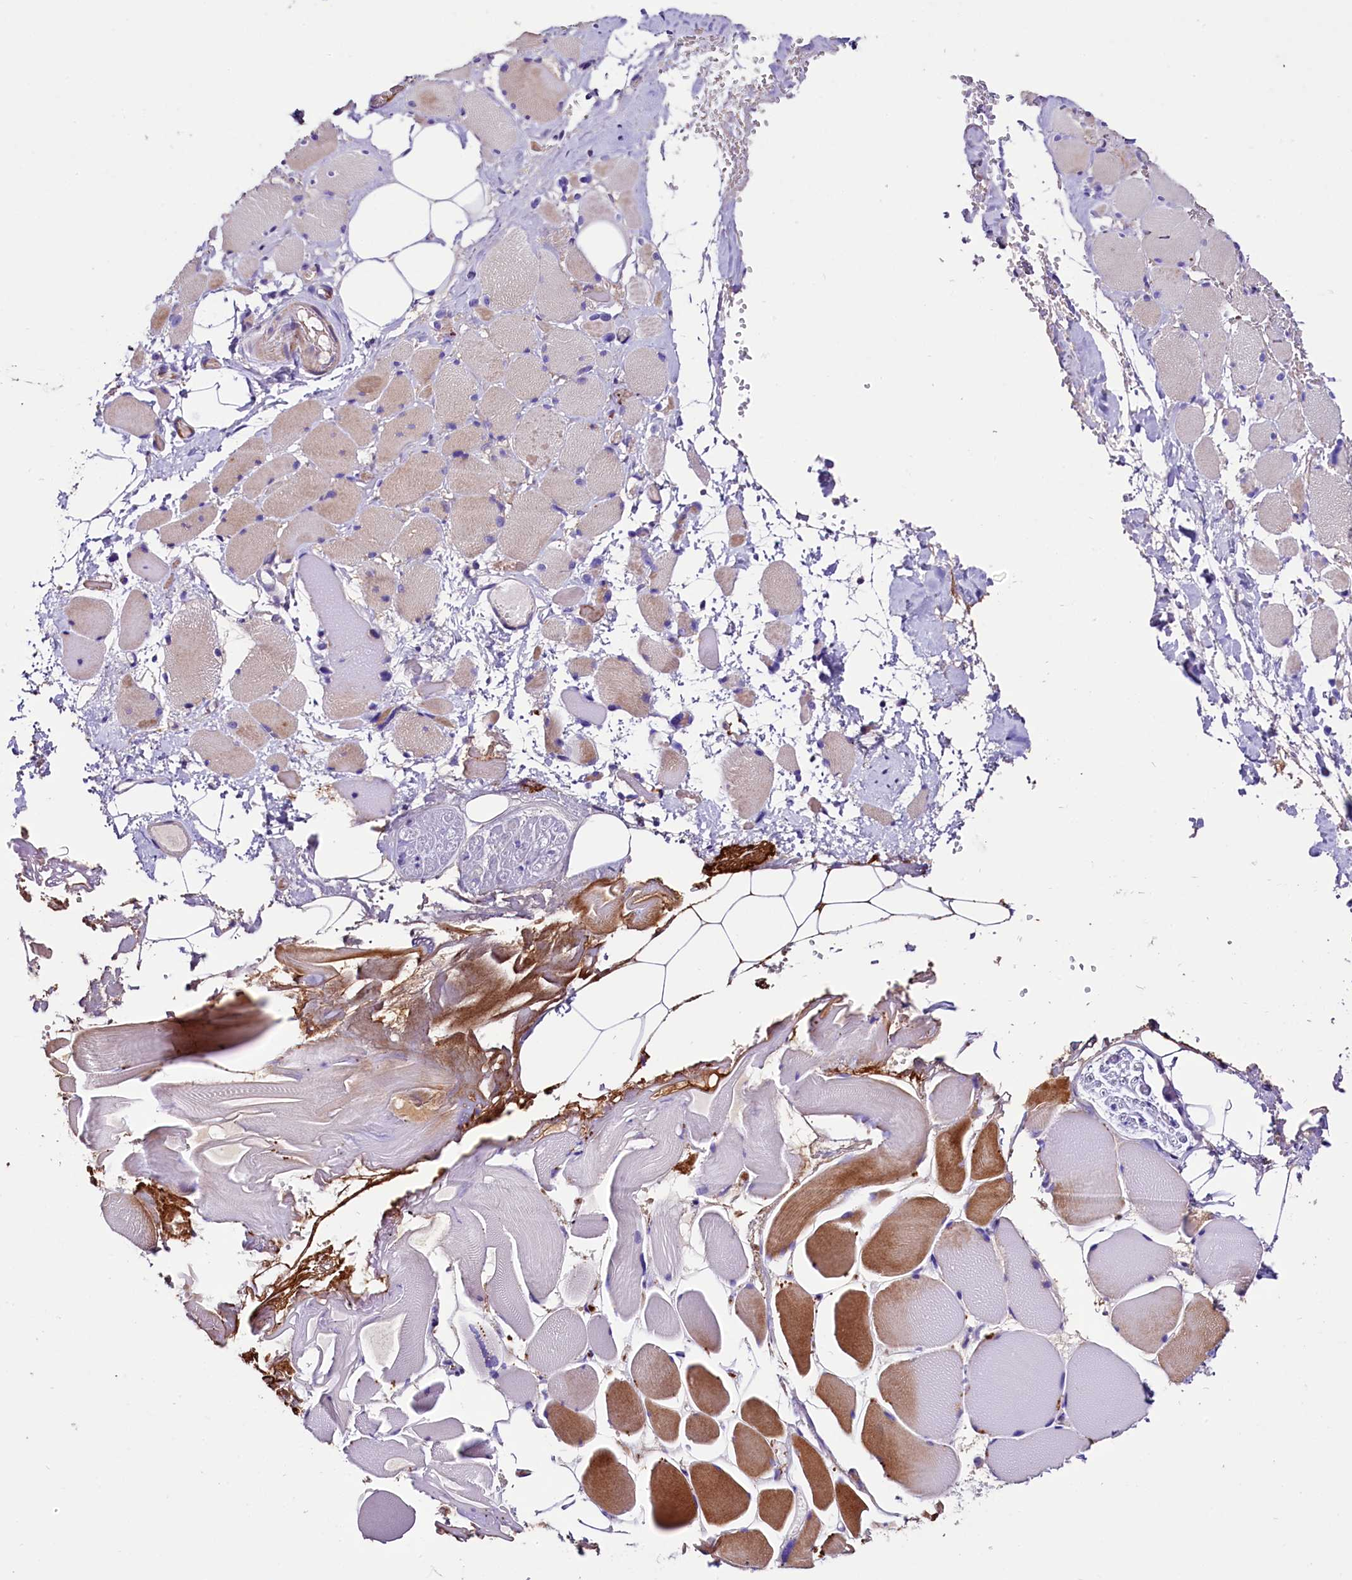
{"staining": {"intensity": "moderate", "quantity": "25%-75%", "location": "cytoplasmic/membranous"}, "tissue": "skeletal muscle", "cell_type": "Myocytes", "image_type": "normal", "snomed": [{"axis": "morphology", "description": "Normal tissue, NOS"}, {"axis": "morphology", "description": "Basal cell carcinoma"}, {"axis": "topography", "description": "Skeletal muscle"}], "caption": "Human skeletal muscle stained with a brown dye exhibits moderate cytoplasmic/membranous positive staining in about 25%-75% of myocytes.", "gene": "MEX3B", "patient": {"sex": "female", "age": 64}}